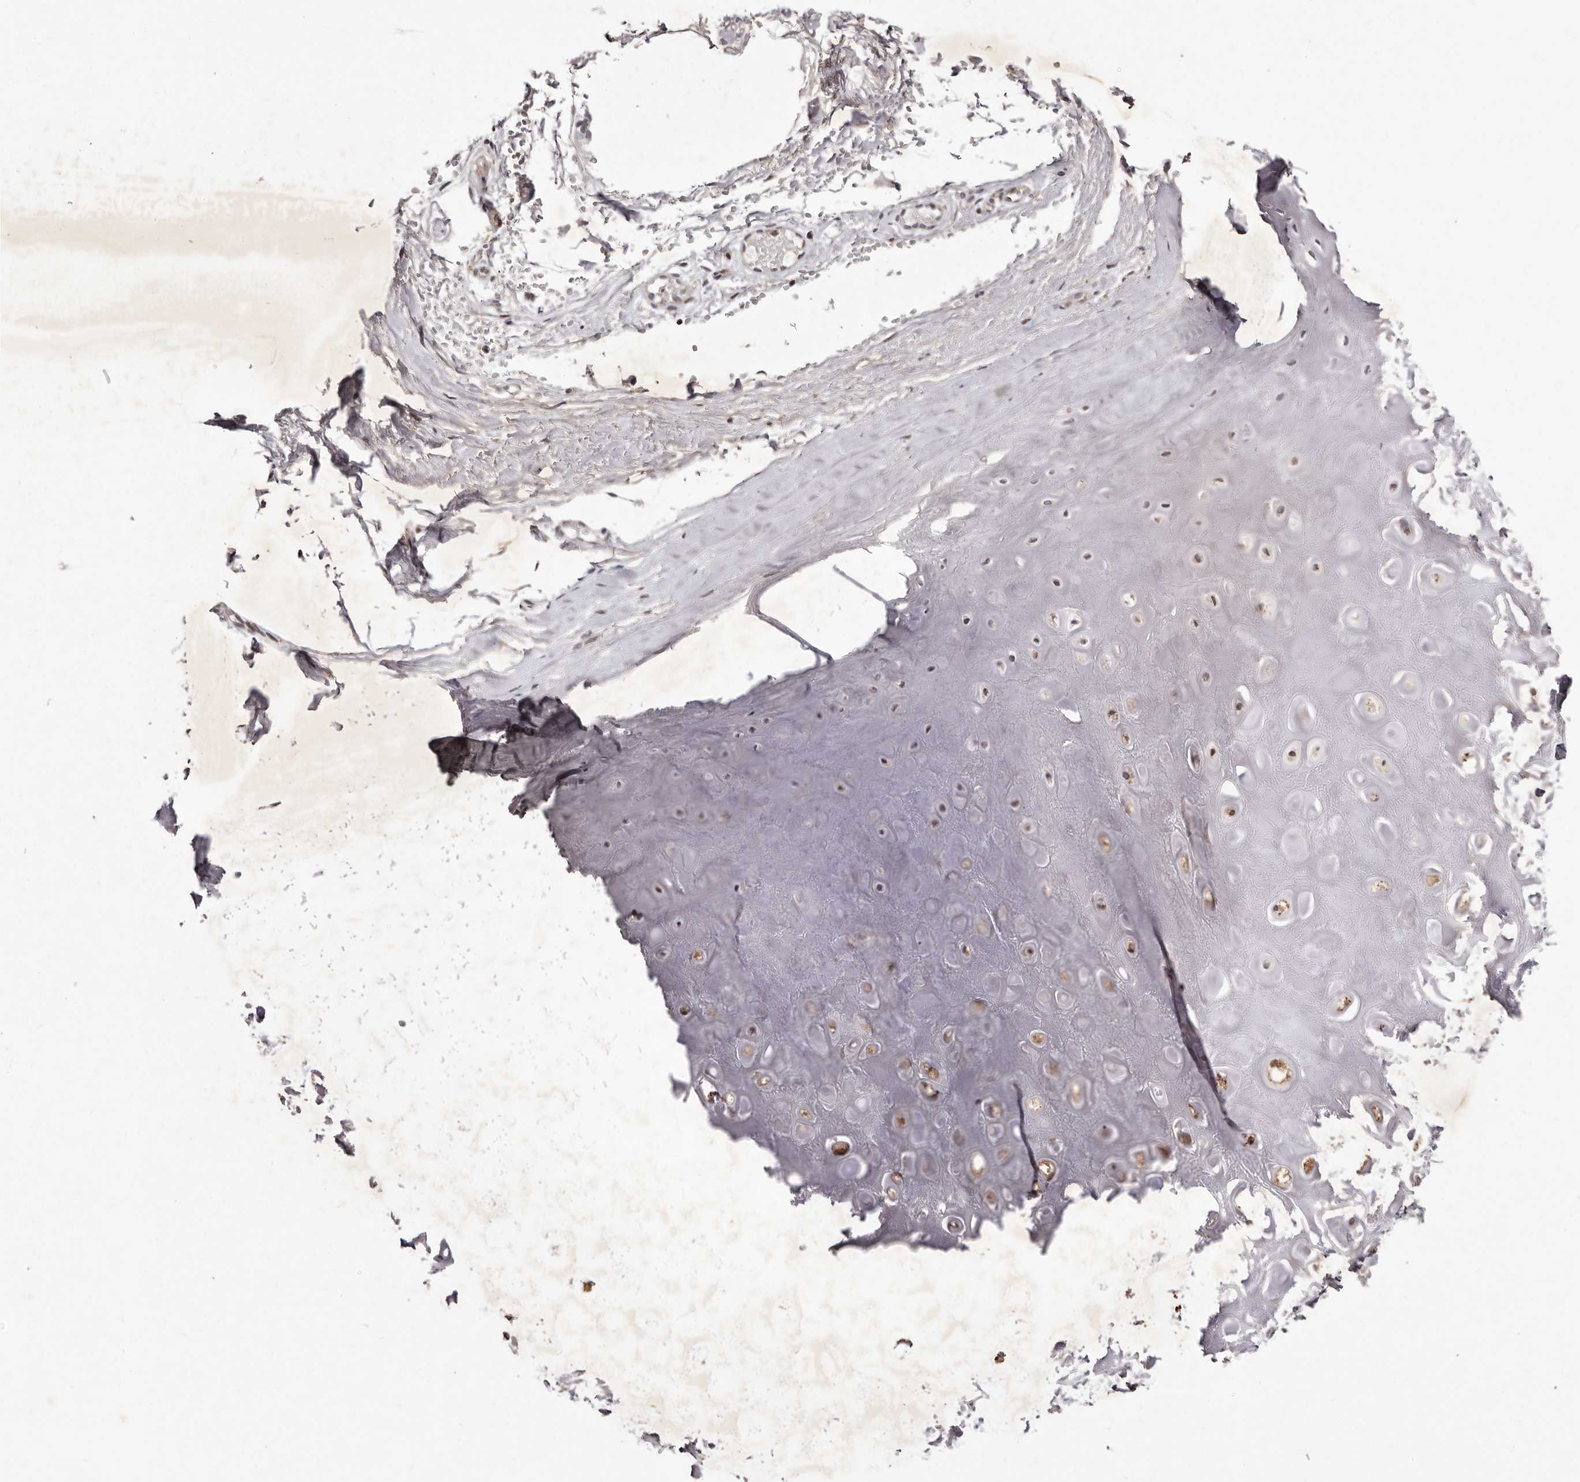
{"staining": {"intensity": "weak", "quantity": "25%-75%", "location": "cytoplasmic/membranous"}, "tissue": "adipose tissue", "cell_type": "Adipocytes", "image_type": "normal", "snomed": [{"axis": "morphology", "description": "Normal tissue, NOS"}, {"axis": "morphology", "description": "Basal cell carcinoma"}, {"axis": "topography", "description": "Skin"}], "caption": "An immunohistochemistry (IHC) photomicrograph of normal tissue is shown. Protein staining in brown labels weak cytoplasmic/membranous positivity in adipose tissue within adipocytes. Immunohistochemistry (ihc) stains the protein of interest in brown and the nuclei are stained blue.", "gene": "FBXO5", "patient": {"sex": "female", "age": 89}}